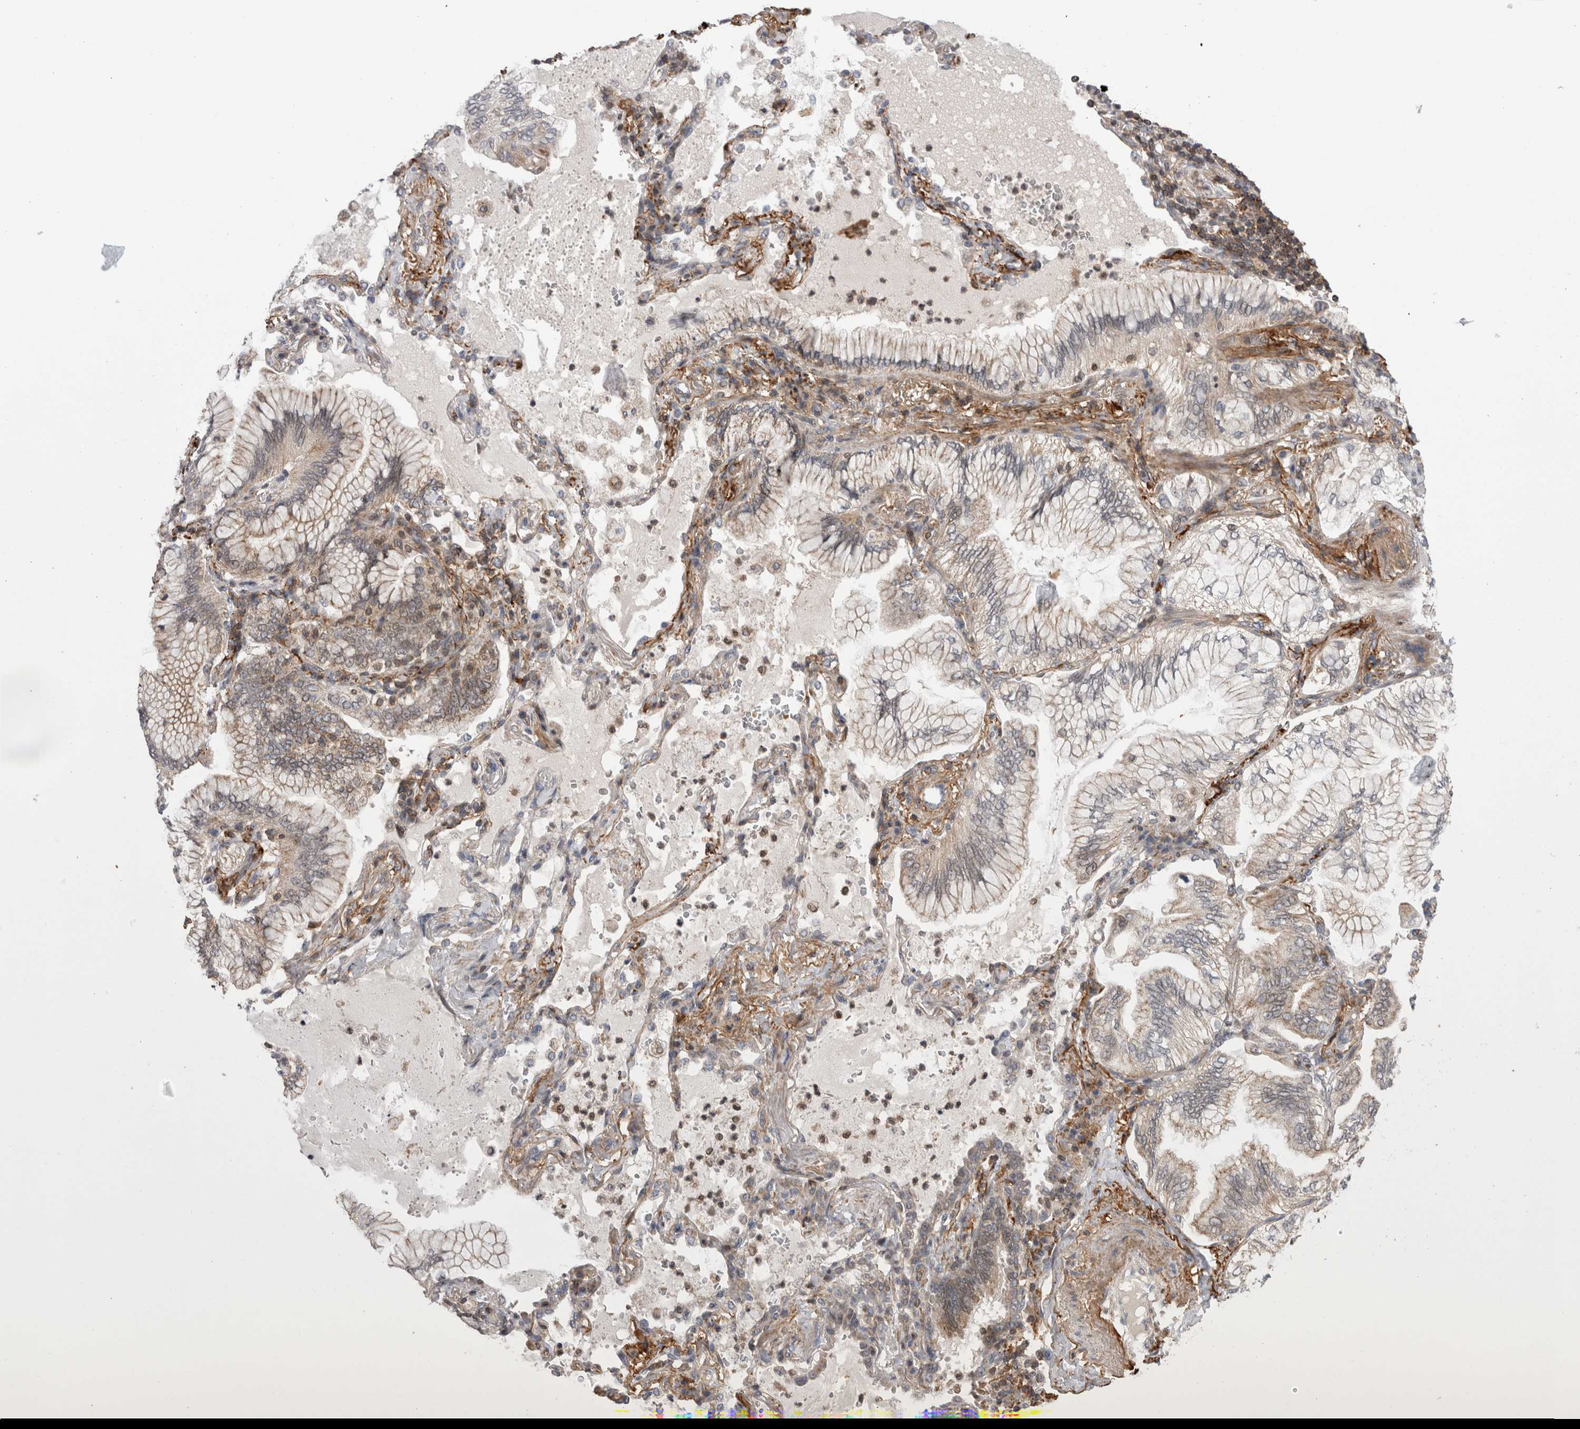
{"staining": {"intensity": "weak", "quantity": "<25%", "location": "cytoplasmic/membranous"}, "tissue": "lung cancer", "cell_type": "Tumor cells", "image_type": "cancer", "snomed": [{"axis": "morphology", "description": "Adenocarcinoma, NOS"}, {"axis": "topography", "description": "Lung"}], "caption": "DAB immunohistochemical staining of lung cancer (adenocarcinoma) demonstrates no significant positivity in tumor cells. Nuclei are stained in blue.", "gene": "DARS2", "patient": {"sex": "female", "age": 70}}